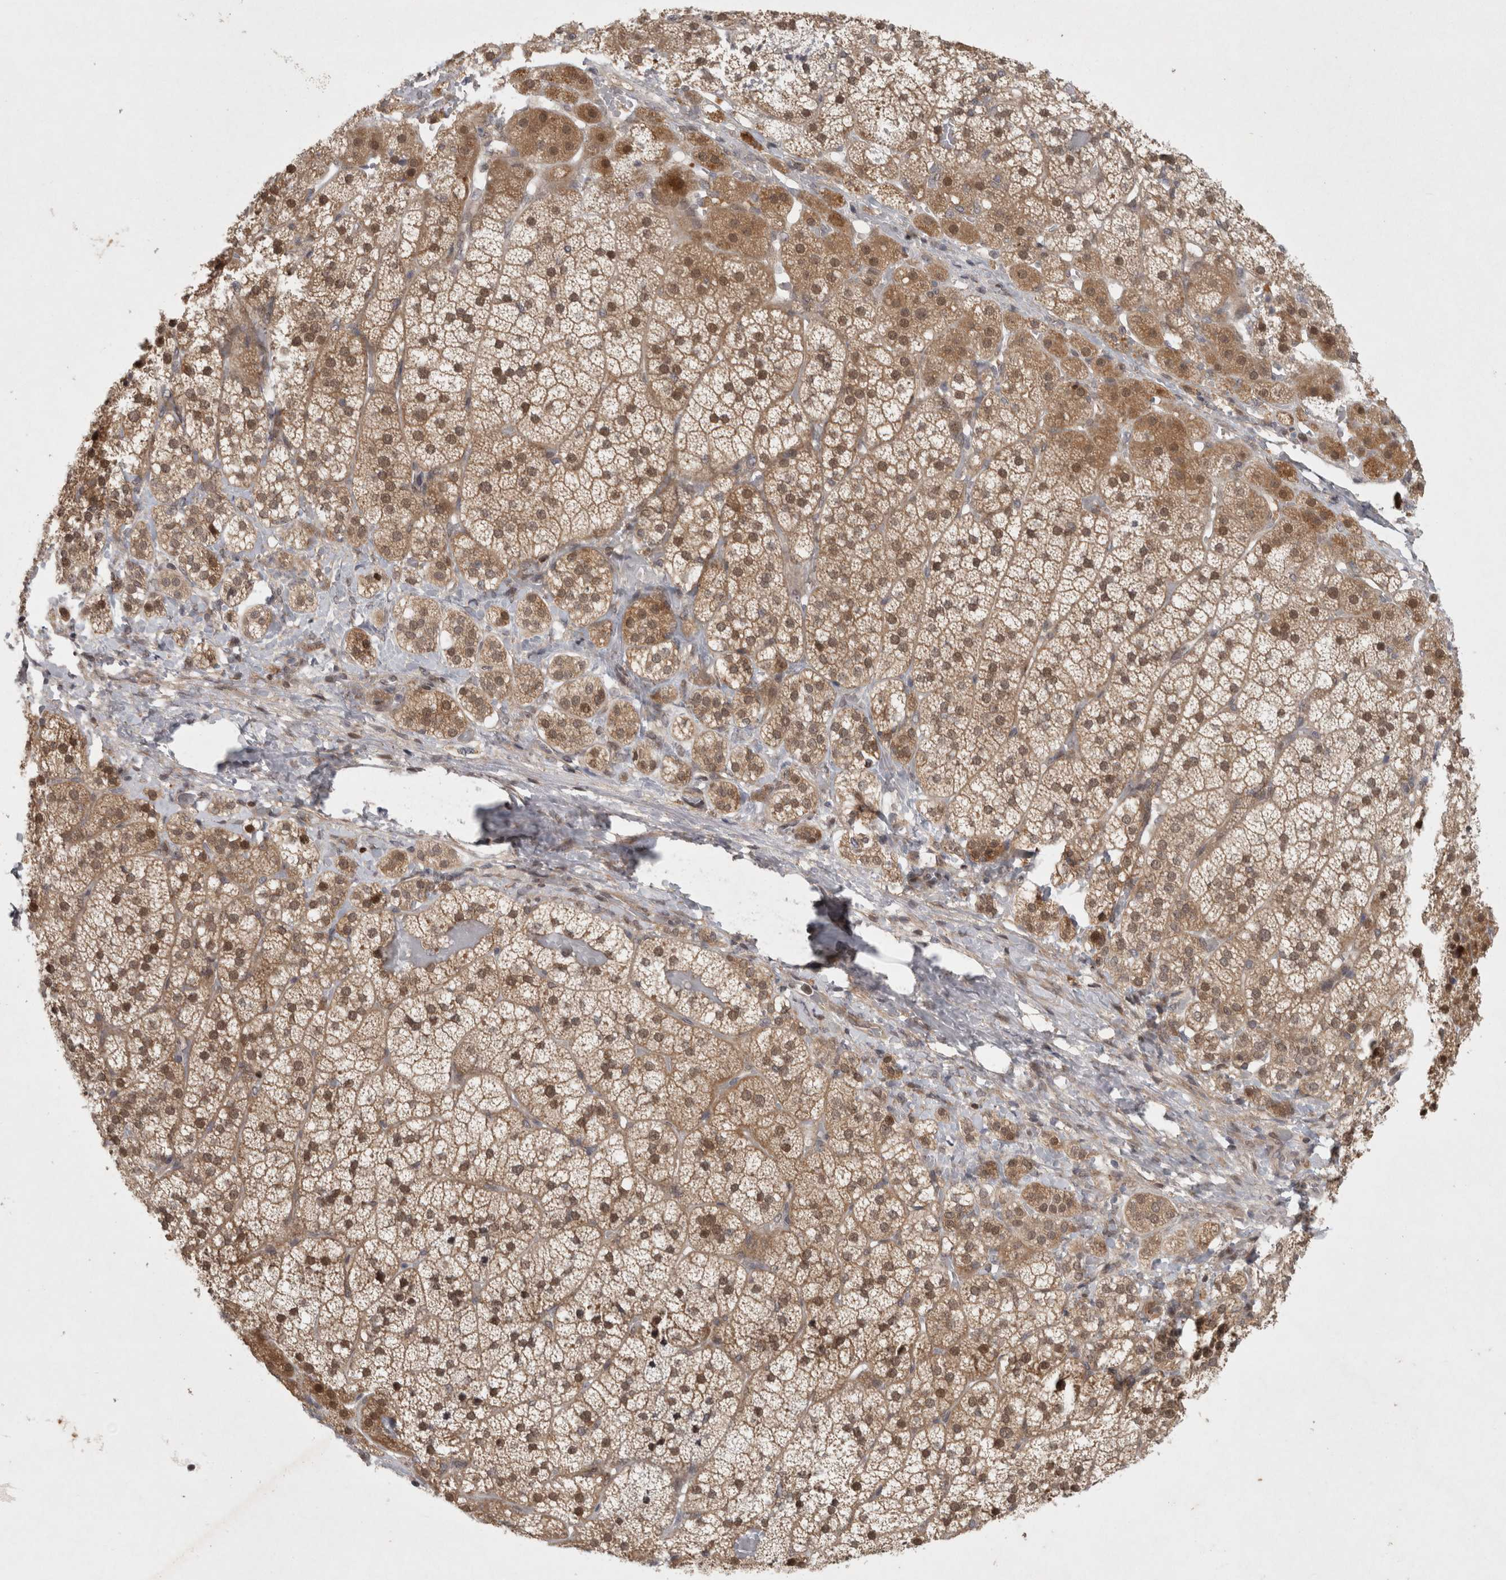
{"staining": {"intensity": "strong", "quantity": ">75%", "location": "cytoplasmic/membranous,nuclear"}, "tissue": "adrenal gland", "cell_type": "Glandular cells", "image_type": "normal", "snomed": [{"axis": "morphology", "description": "Normal tissue, NOS"}, {"axis": "topography", "description": "Adrenal gland"}], "caption": "Immunohistochemistry of benign adrenal gland shows high levels of strong cytoplasmic/membranous,nuclear staining in about >75% of glandular cells.", "gene": "KDM8", "patient": {"sex": "female", "age": 44}}